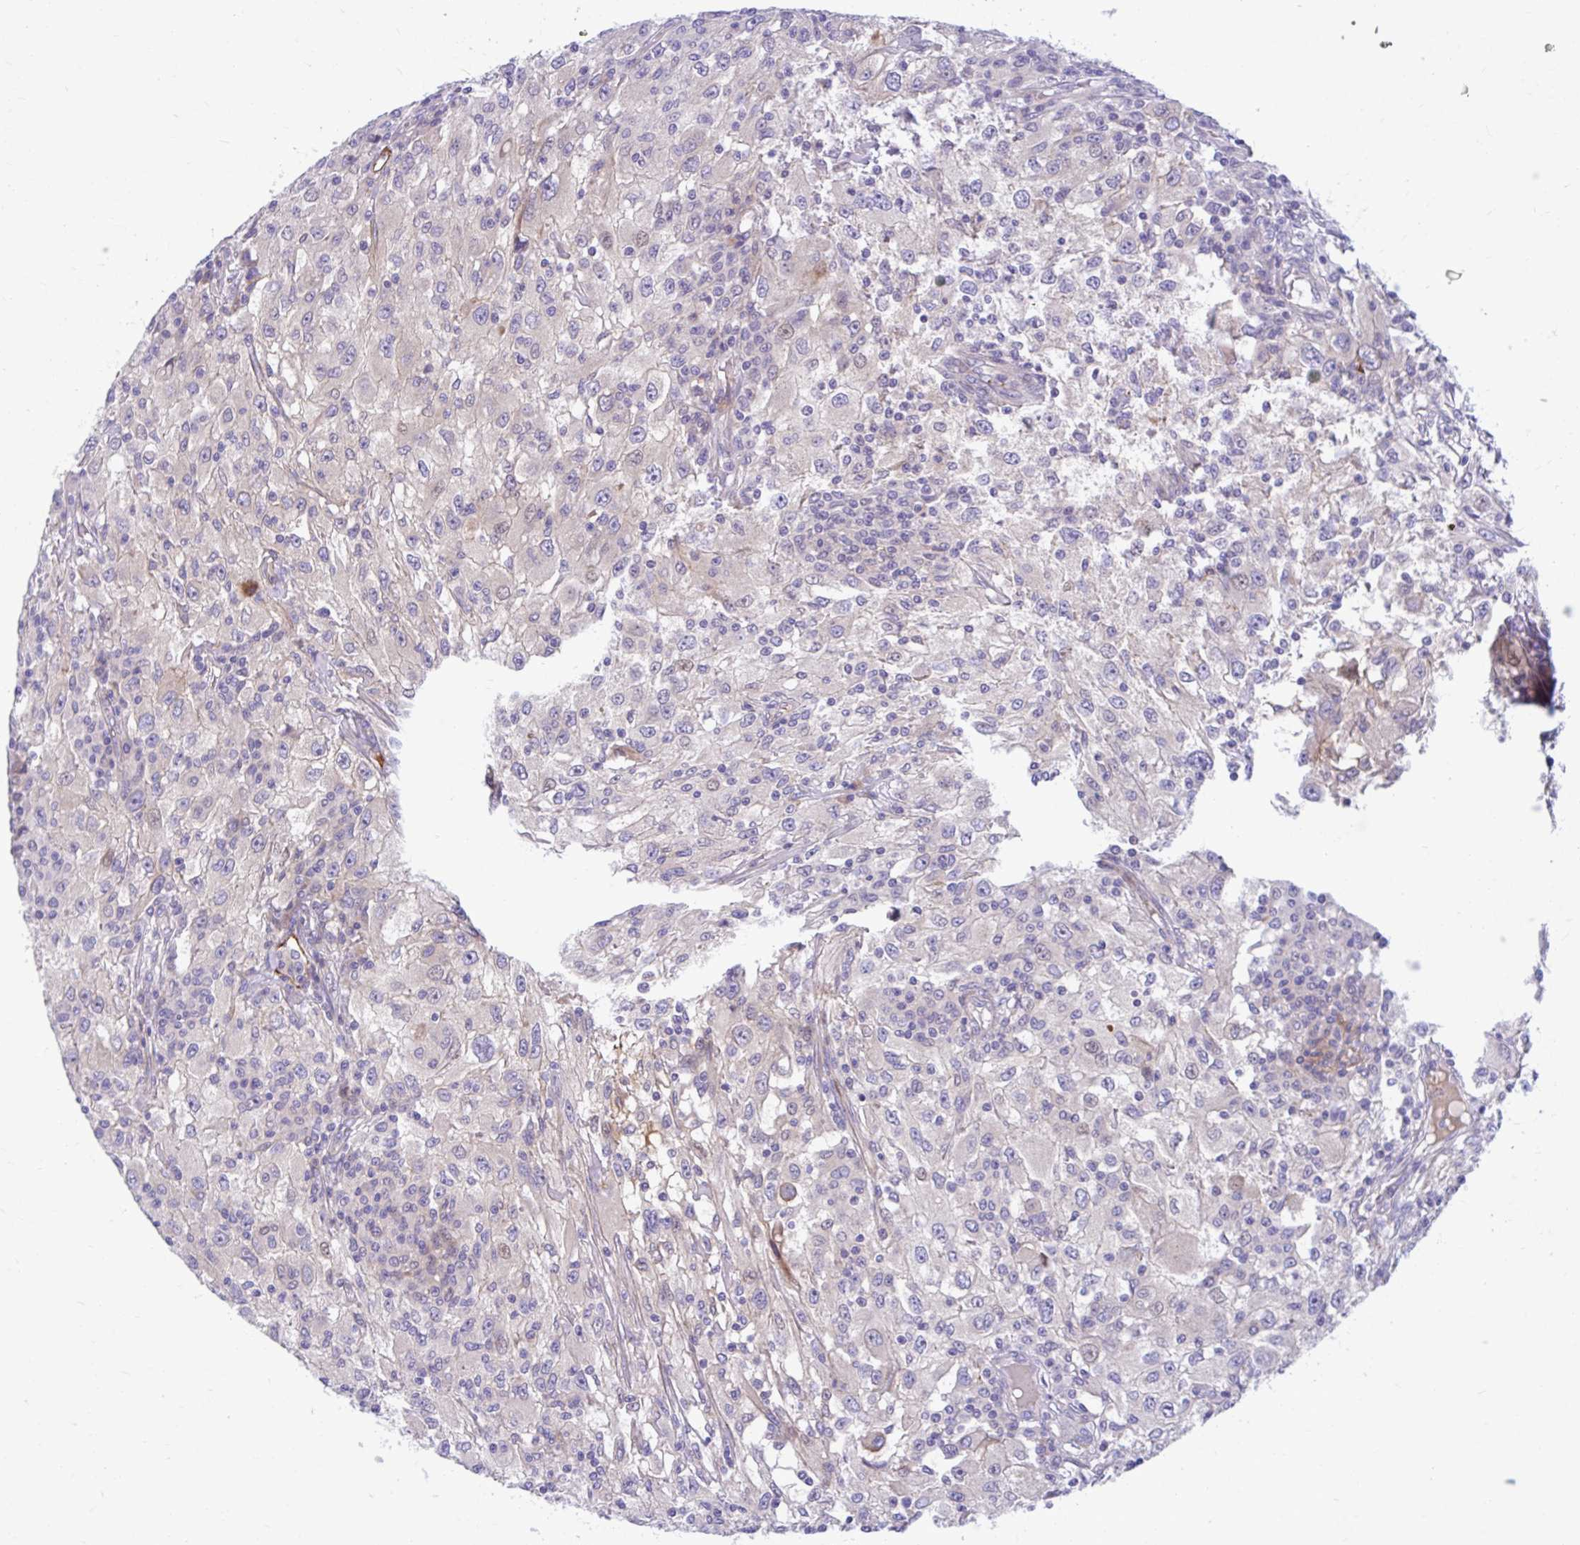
{"staining": {"intensity": "negative", "quantity": "none", "location": "none"}, "tissue": "renal cancer", "cell_type": "Tumor cells", "image_type": "cancer", "snomed": [{"axis": "morphology", "description": "Adenocarcinoma, NOS"}, {"axis": "topography", "description": "Kidney"}], "caption": "High magnification brightfield microscopy of renal adenocarcinoma stained with DAB (3,3'-diaminobenzidine) (brown) and counterstained with hematoxylin (blue): tumor cells show no significant positivity.", "gene": "ESPNL", "patient": {"sex": "female", "age": 67}}